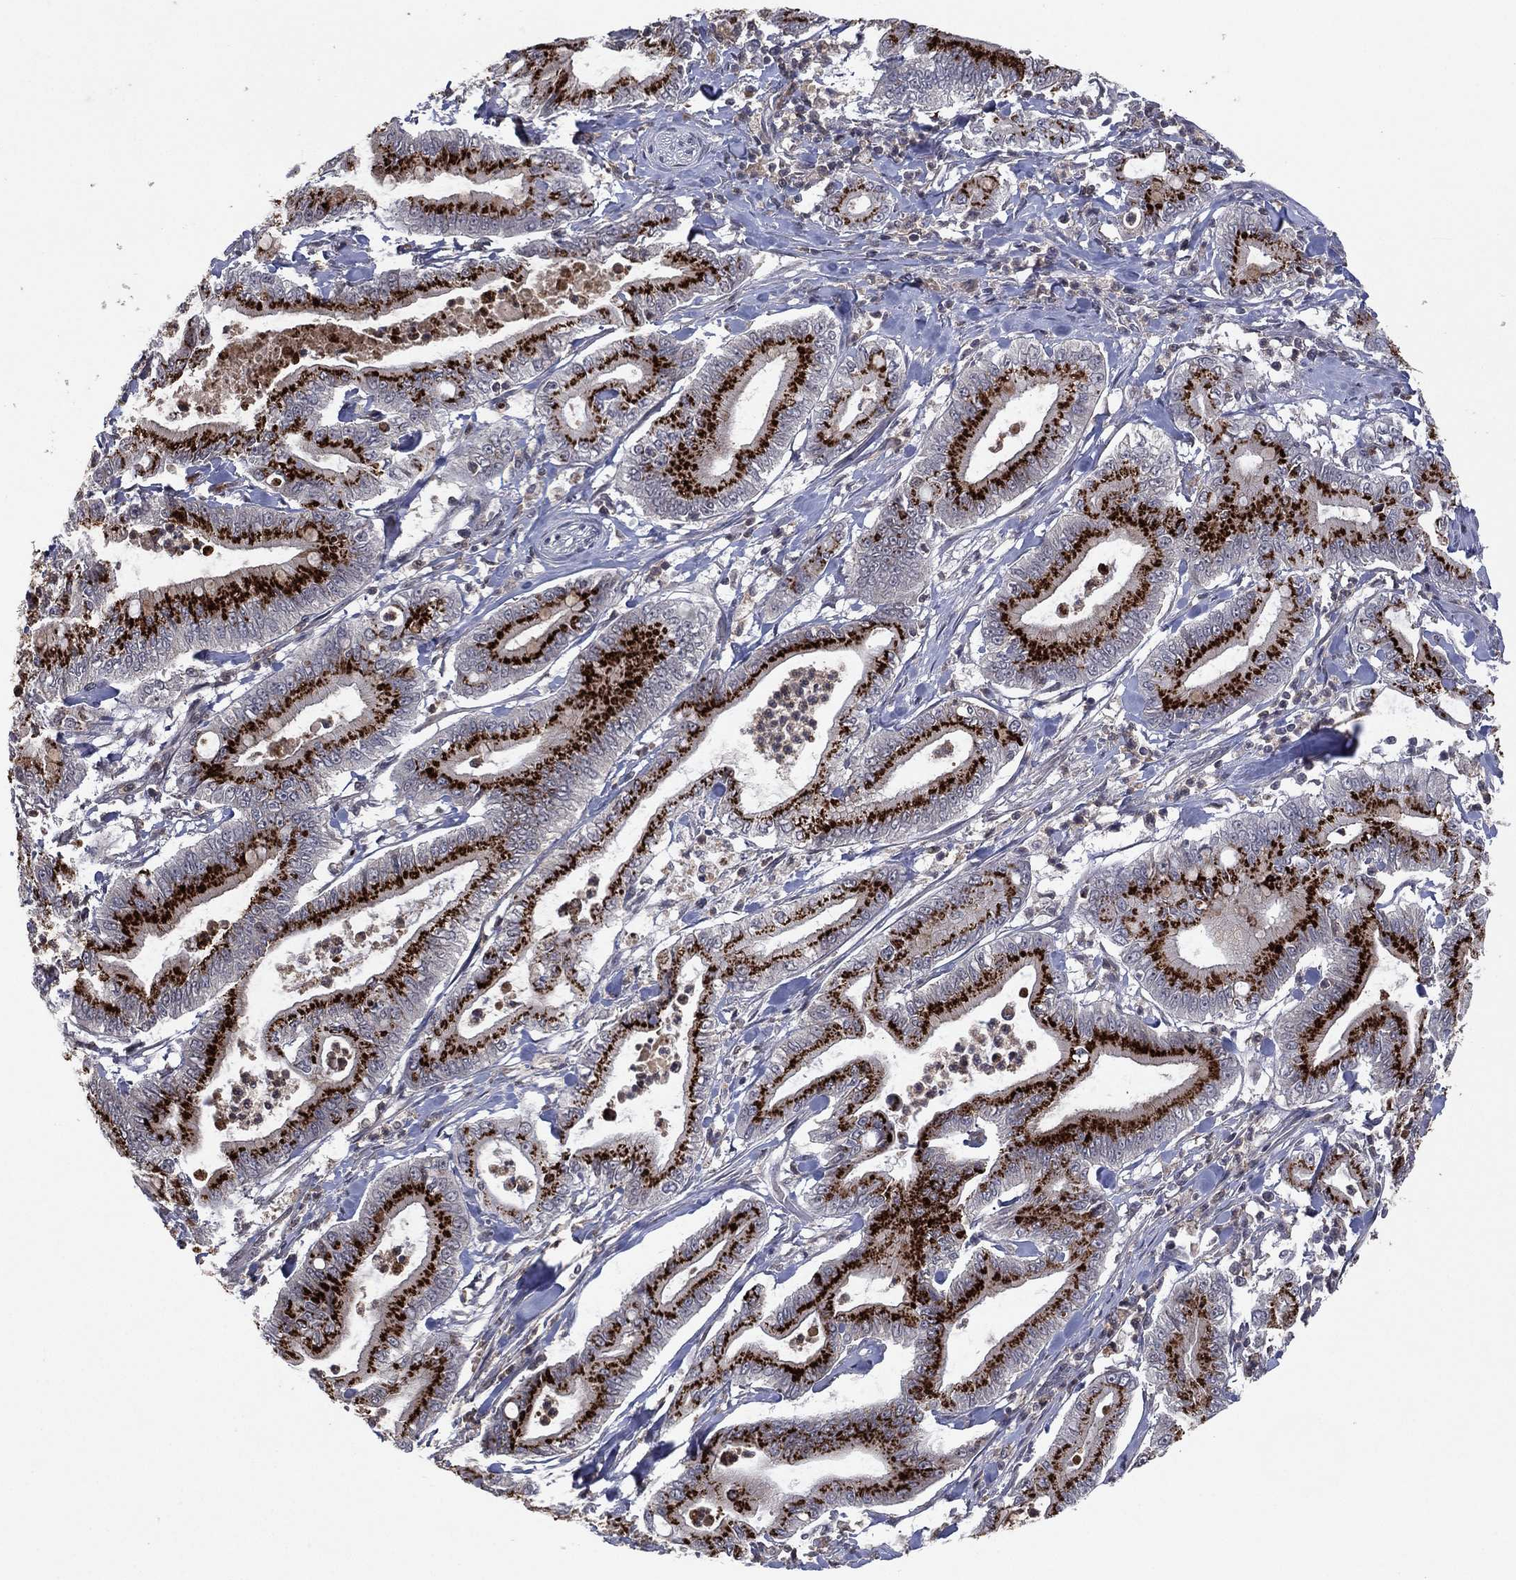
{"staining": {"intensity": "strong", "quantity": "25%-75%", "location": "cytoplasmic/membranous"}, "tissue": "pancreatic cancer", "cell_type": "Tumor cells", "image_type": "cancer", "snomed": [{"axis": "morphology", "description": "Adenocarcinoma, NOS"}, {"axis": "topography", "description": "Pancreas"}], "caption": "Strong cytoplasmic/membranous protein staining is present in approximately 25%-75% of tumor cells in pancreatic adenocarcinoma.", "gene": "ATG4B", "patient": {"sex": "male", "age": 71}}